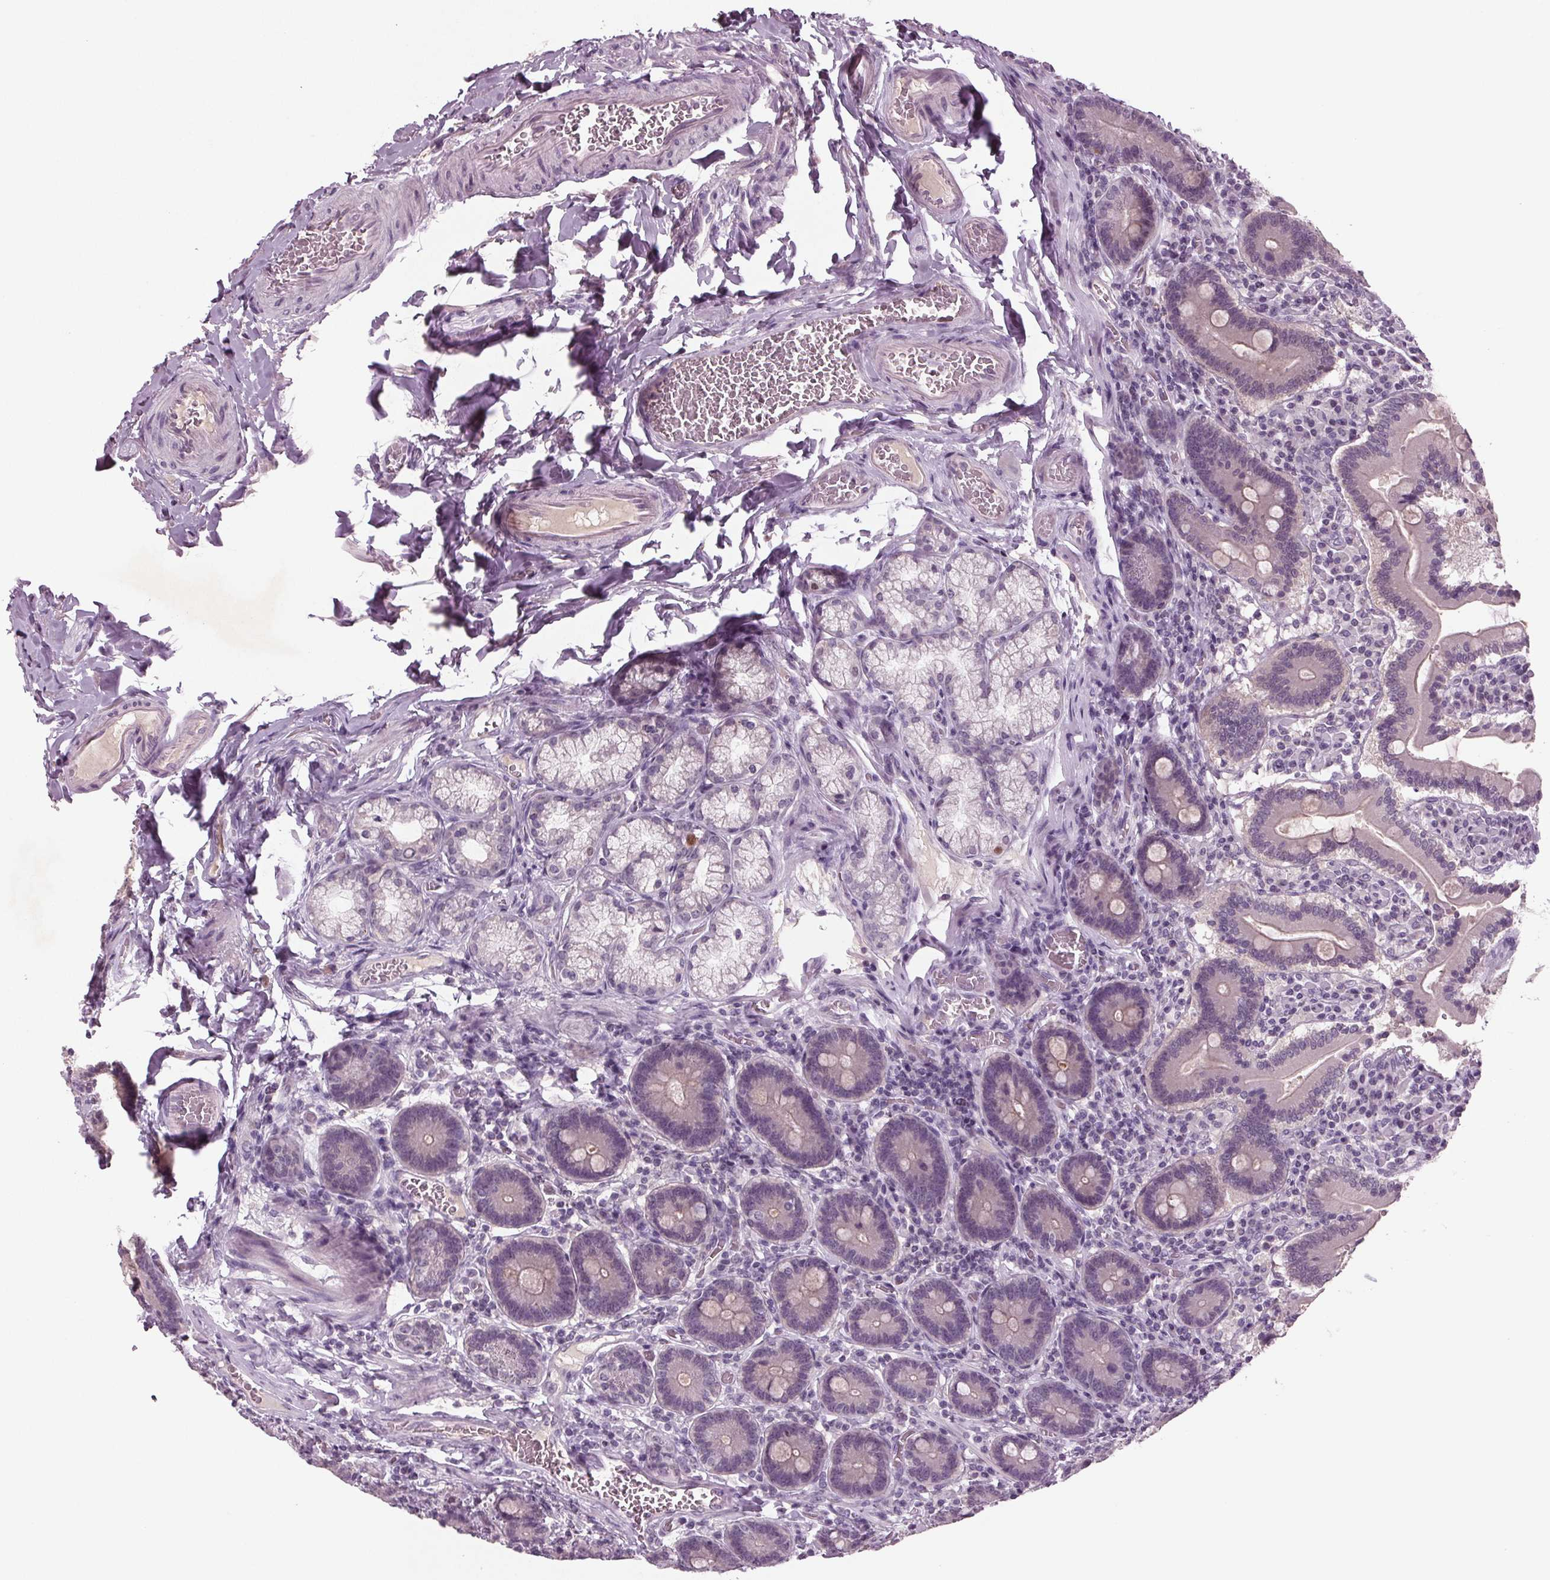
{"staining": {"intensity": "negative", "quantity": "none", "location": "none"}, "tissue": "duodenum", "cell_type": "Glandular cells", "image_type": "normal", "snomed": [{"axis": "morphology", "description": "Normal tissue, NOS"}, {"axis": "topography", "description": "Duodenum"}], "caption": "The image exhibits no staining of glandular cells in normal duodenum. (Stains: DAB (3,3'-diaminobenzidine) IHC with hematoxylin counter stain, Microscopy: brightfield microscopy at high magnification).", "gene": "BHLHE22", "patient": {"sex": "female", "age": 62}}